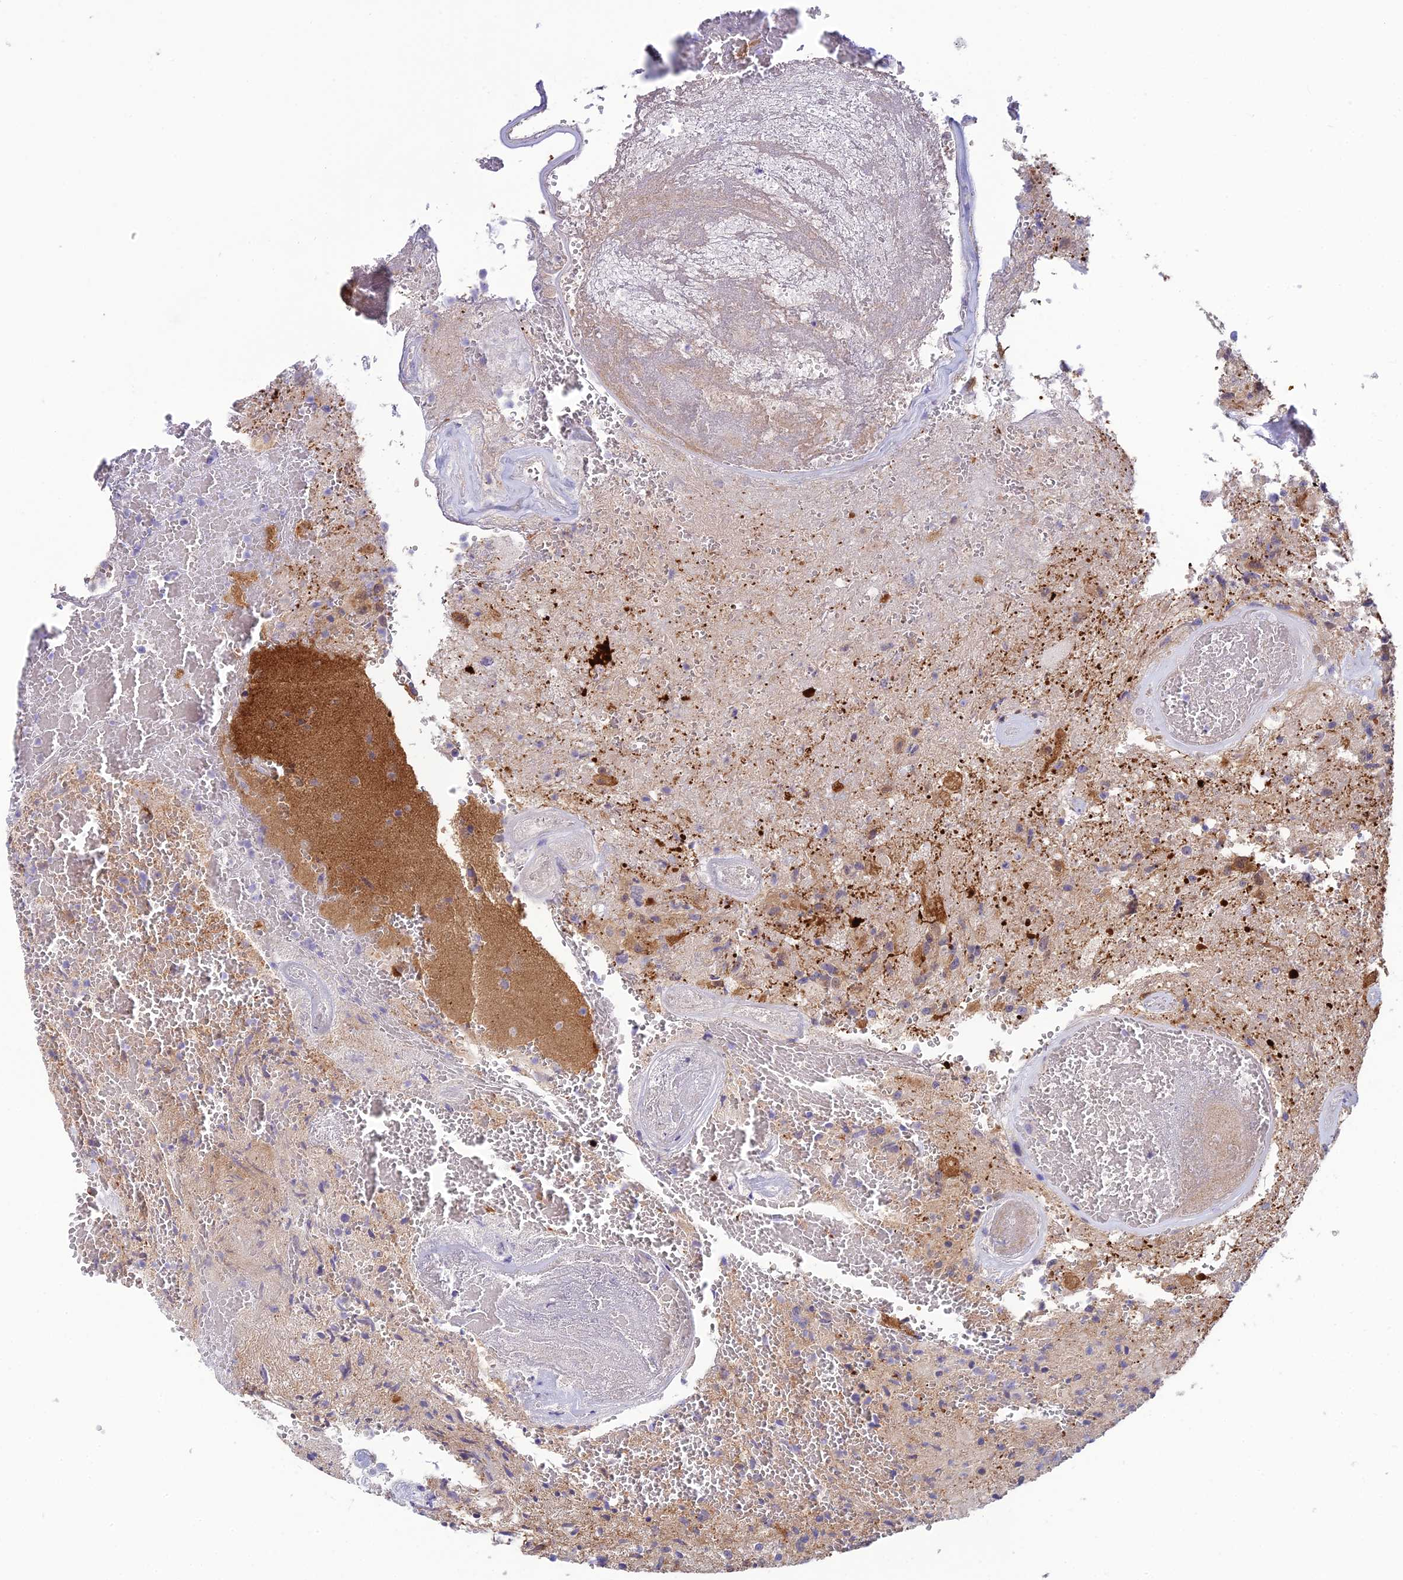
{"staining": {"intensity": "moderate", "quantity": "<25%", "location": "cytoplasmic/membranous"}, "tissue": "glioma", "cell_type": "Tumor cells", "image_type": "cancer", "snomed": [{"axis": "morphology", "description": "Glioma, malignant, High grade"}, {"axis": "topography", "description": "Brain"}], "caption": "Glioma was stained to show a protein in brown. There is low levels of moderate cytoplasmic/membranous staining in approximately <25% of tumor cells.", "gene": "XPO7", "patient": {"sex": "male", "age": 56}}